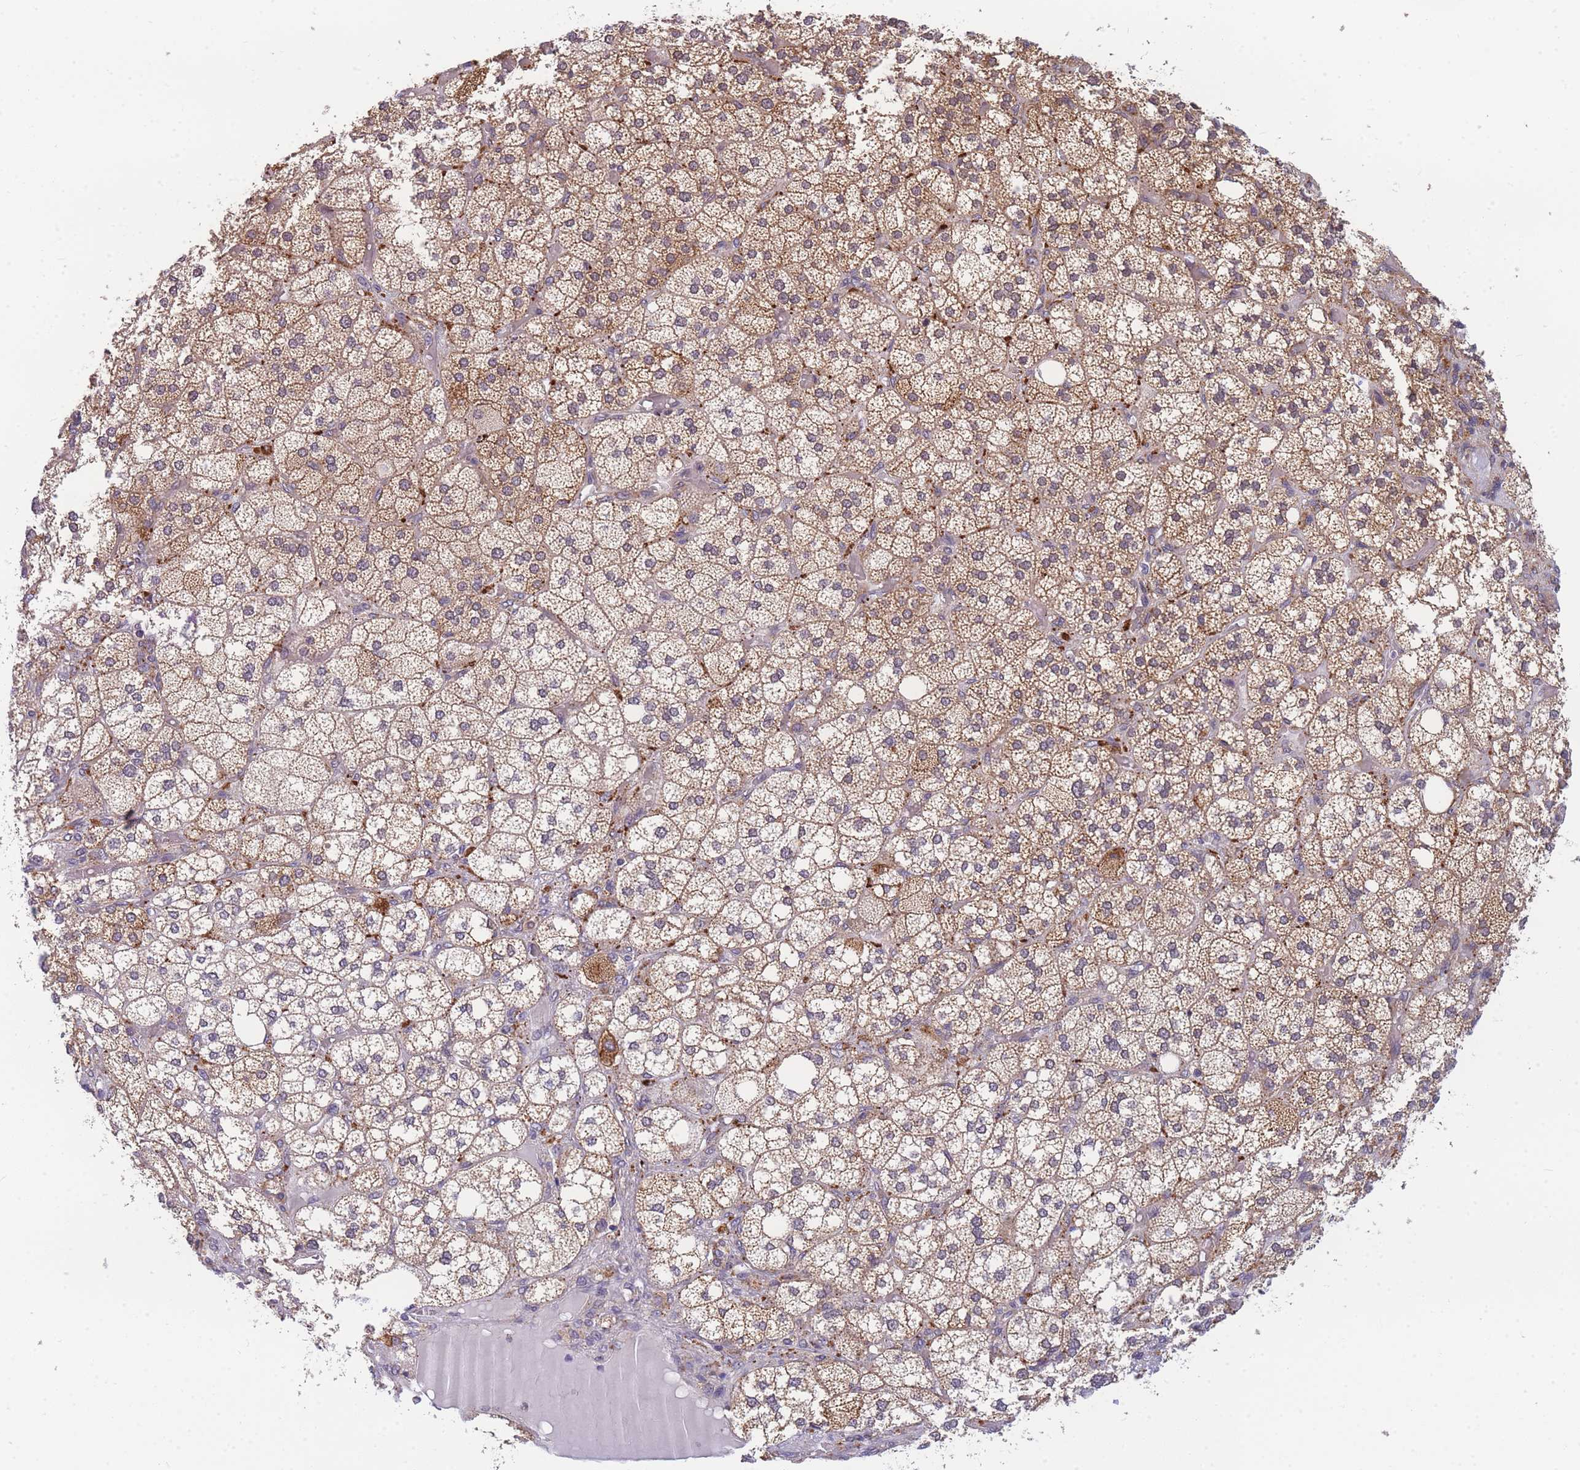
{"staining": {"intensity": "moderate", "quantity": ">75%", "location": "cytoplasmic/membranous"}, "tissue": "adrenal gland", "cell_type": "Glandular cells", "image_type": "normal", "snomed": [{"axis": "morphology", "description": "Normal tissue, NOS"}, {"axis": "topography", "description": "Adrenal gland"}], "caption": "High-magnification brightfield microscopy of normal adrenal gland stained with DAB (brown) and counterstained with hematoxylin (blue). glandular cells exhibit moderate cytoplasmic/membranous expression is present in about>75% of cells.", "gene": "ENSG00000276345", "patient": {"sex": "male", "age": 61}}